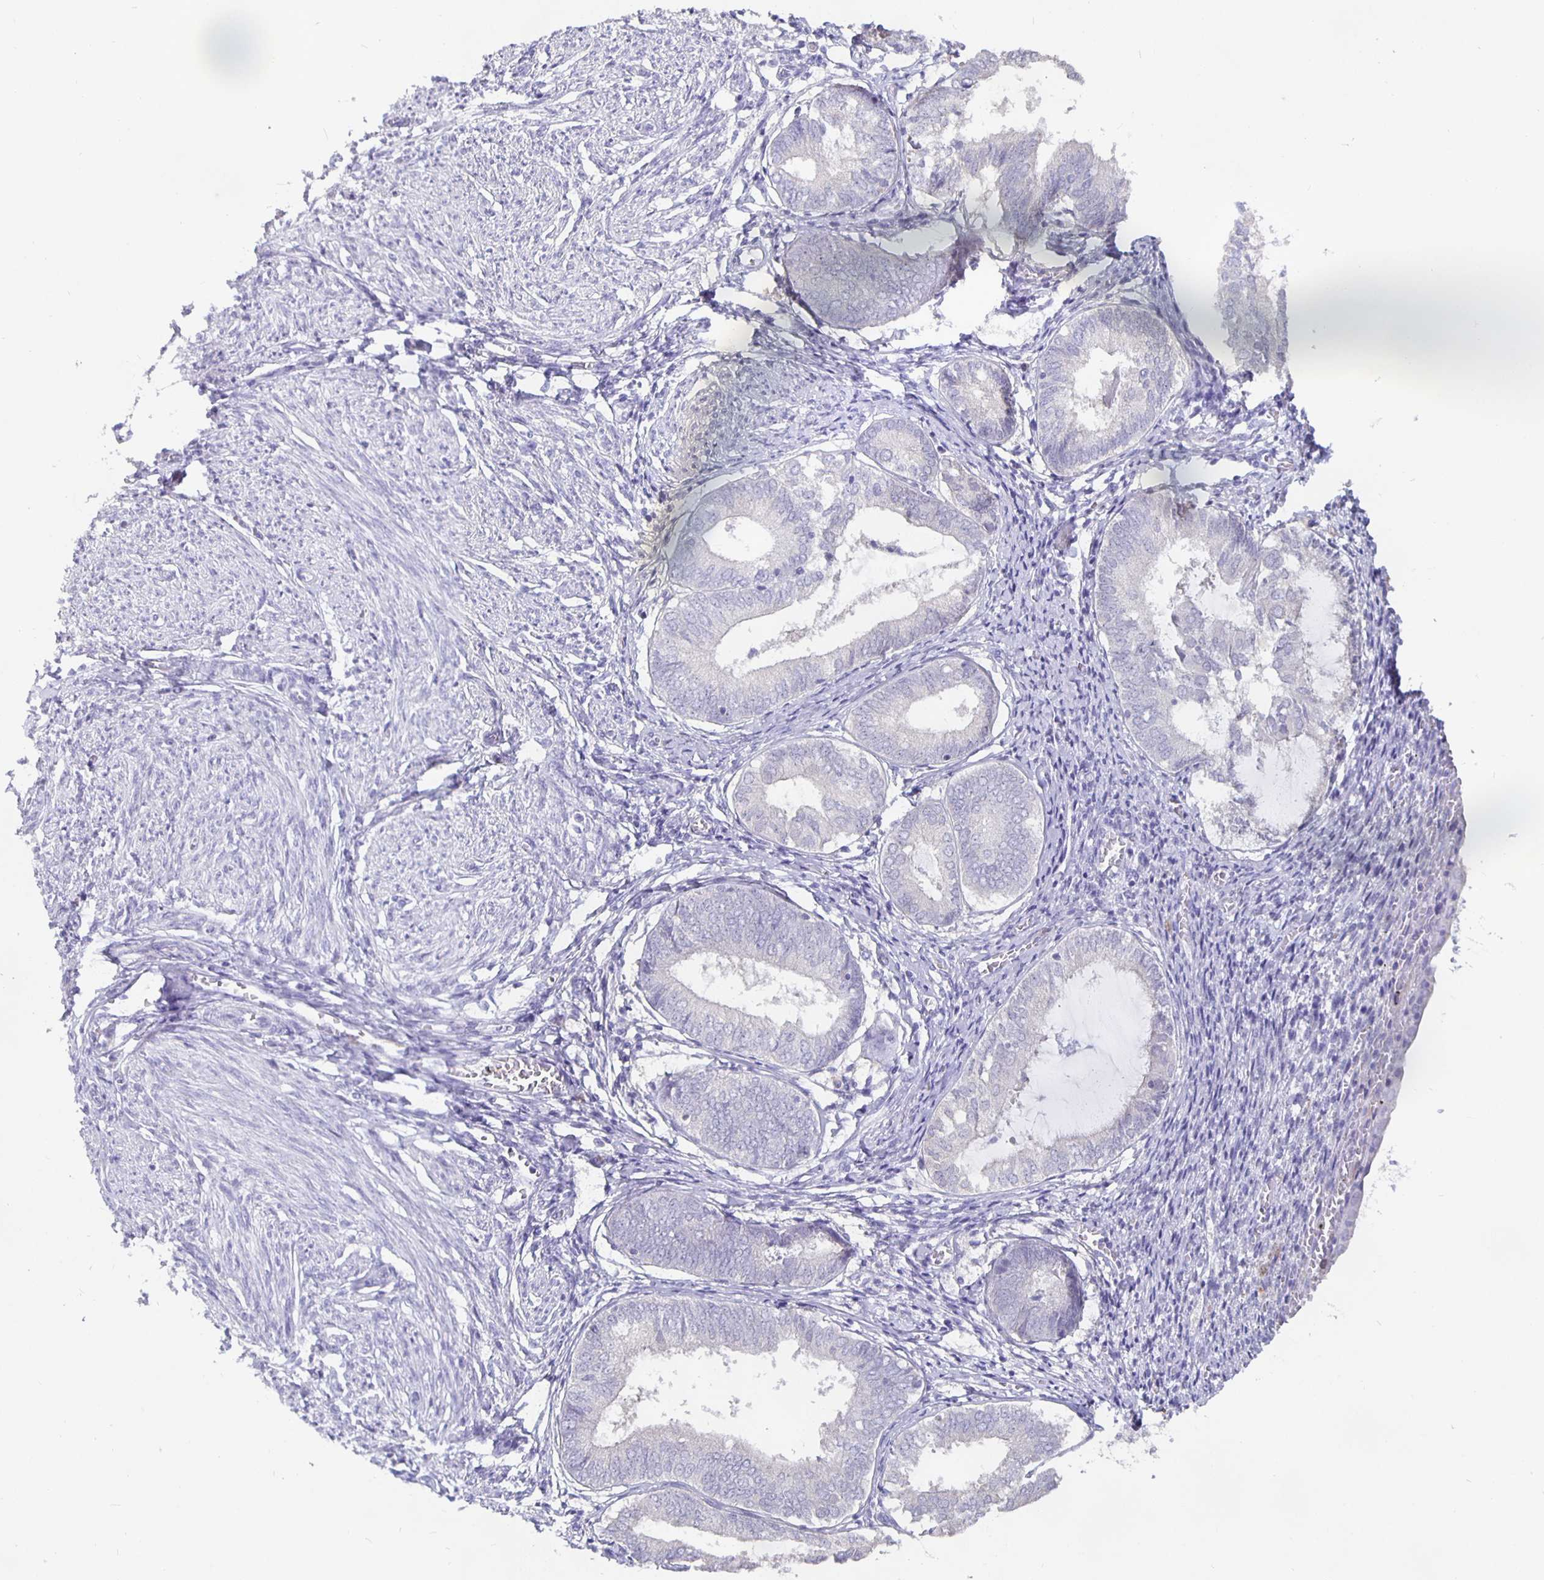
{"staining": {"intensity": "negative", "quantity": "none", "location": "none"}, "tissue": "endometrium", "cell_type": "Cells in endometrial stroma", "image_type": "normal", "snomed": [{"axis": "morphology", "description": "Normal tissue, NOS"}, {"axis": "topography", "description": "Endometrium"}], "caption": "This is an immunohistochemistry (IHC) histopathology image of unremarkable endometrium. There is no staining in cells in endometrial stroma.", "gene": "GPX4", "patient": {"sex": "female", "age": 50}}